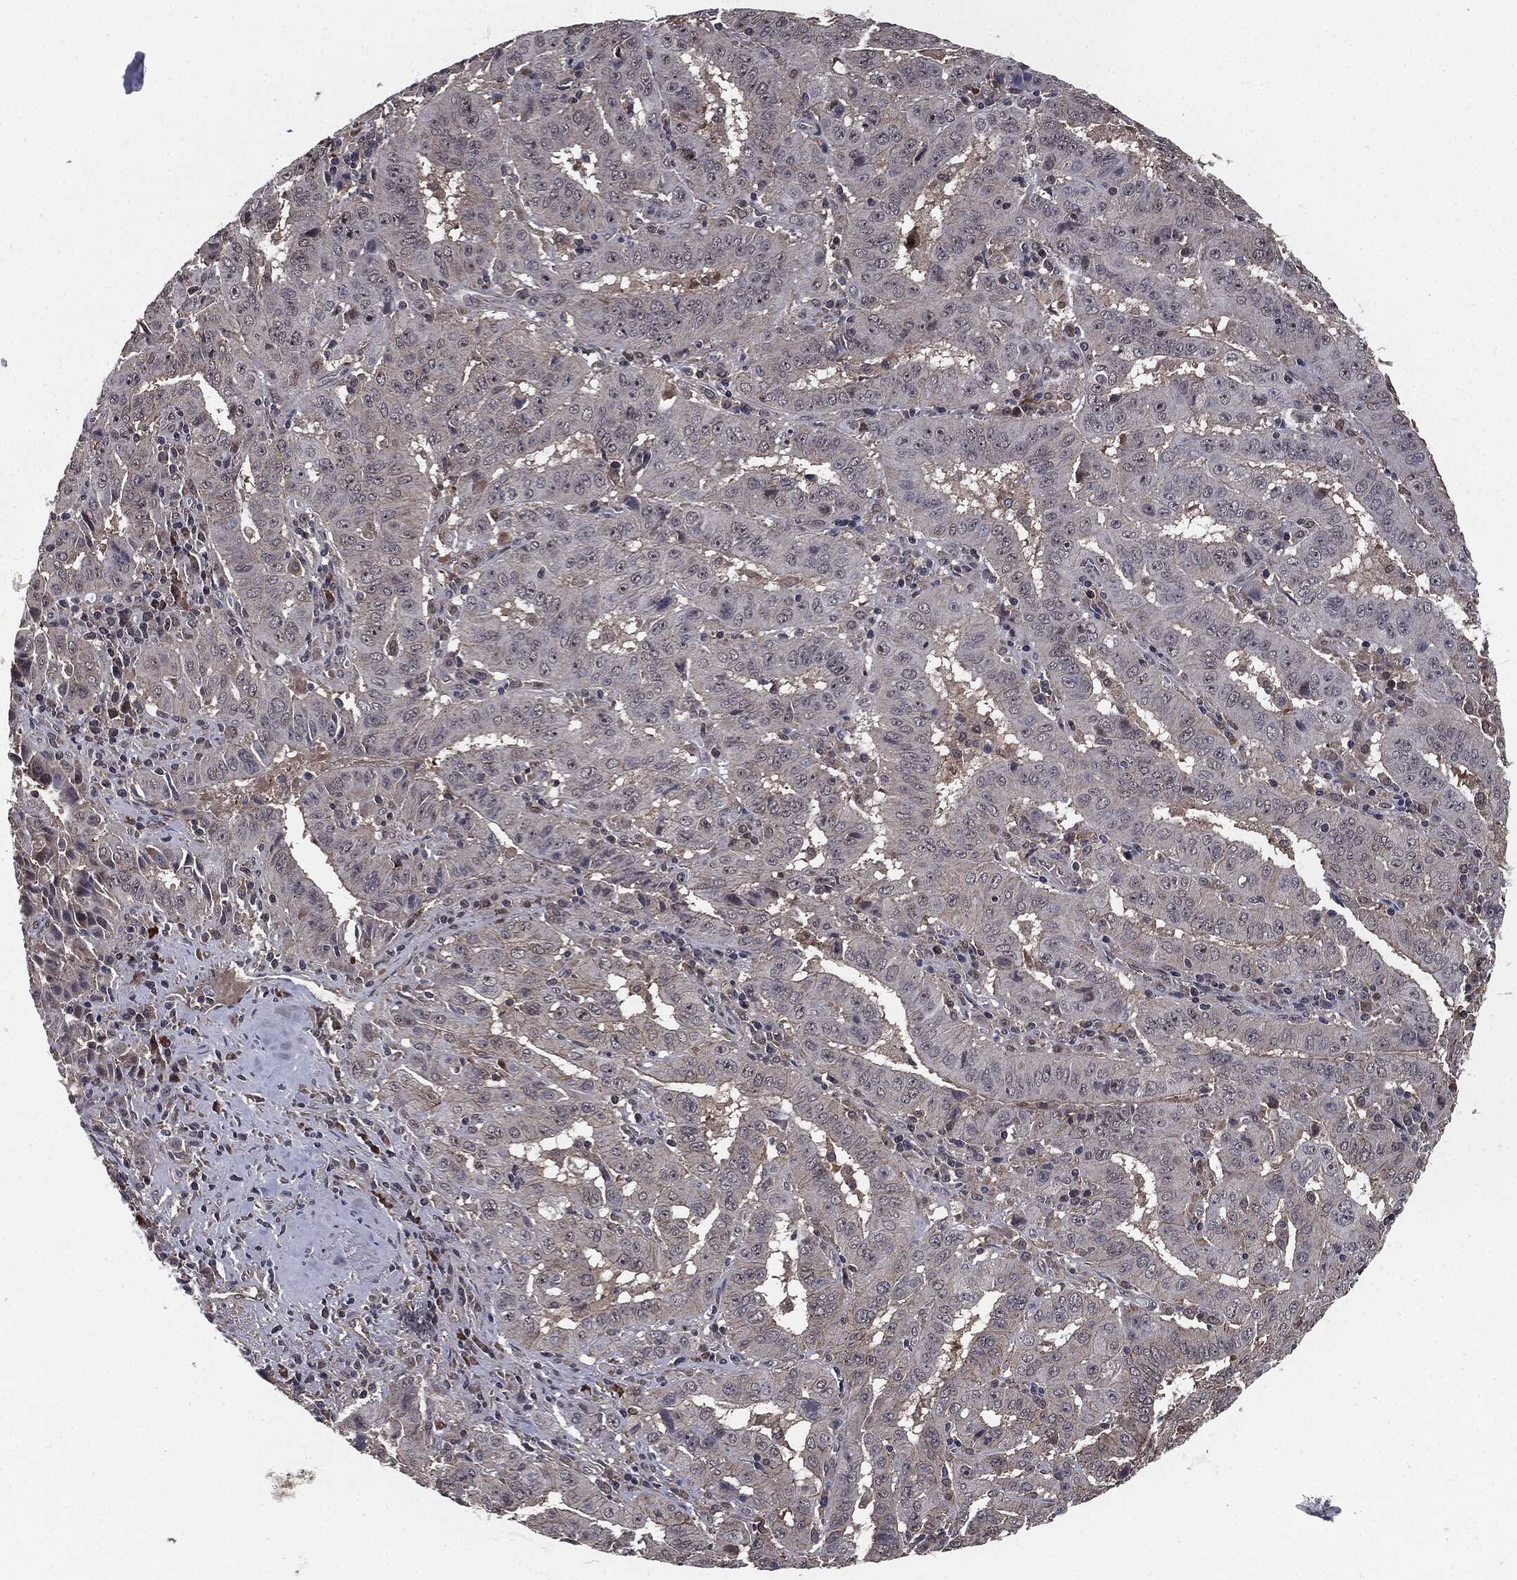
{"staining": {"intensity": "negative", "quantity": "none", "location": "none"}, "tissue": "pancreatic cancer", "cell_type": "Tumor cells", "image_type": "cancer", "snomed": [{"axis": "morphology", "description": "Adenocarcinoma, NOS"}, {"axis": "topography", "description": "Pancreas"}], "caption": "DAB (3,3'-diaminobenzidine) immunohistochemical staining of pancreatic adenocarcinoma exhibits no significant expression in tumor cells.", "gene": "PTPA", "patient": {"sex": "male", "age": 63}}